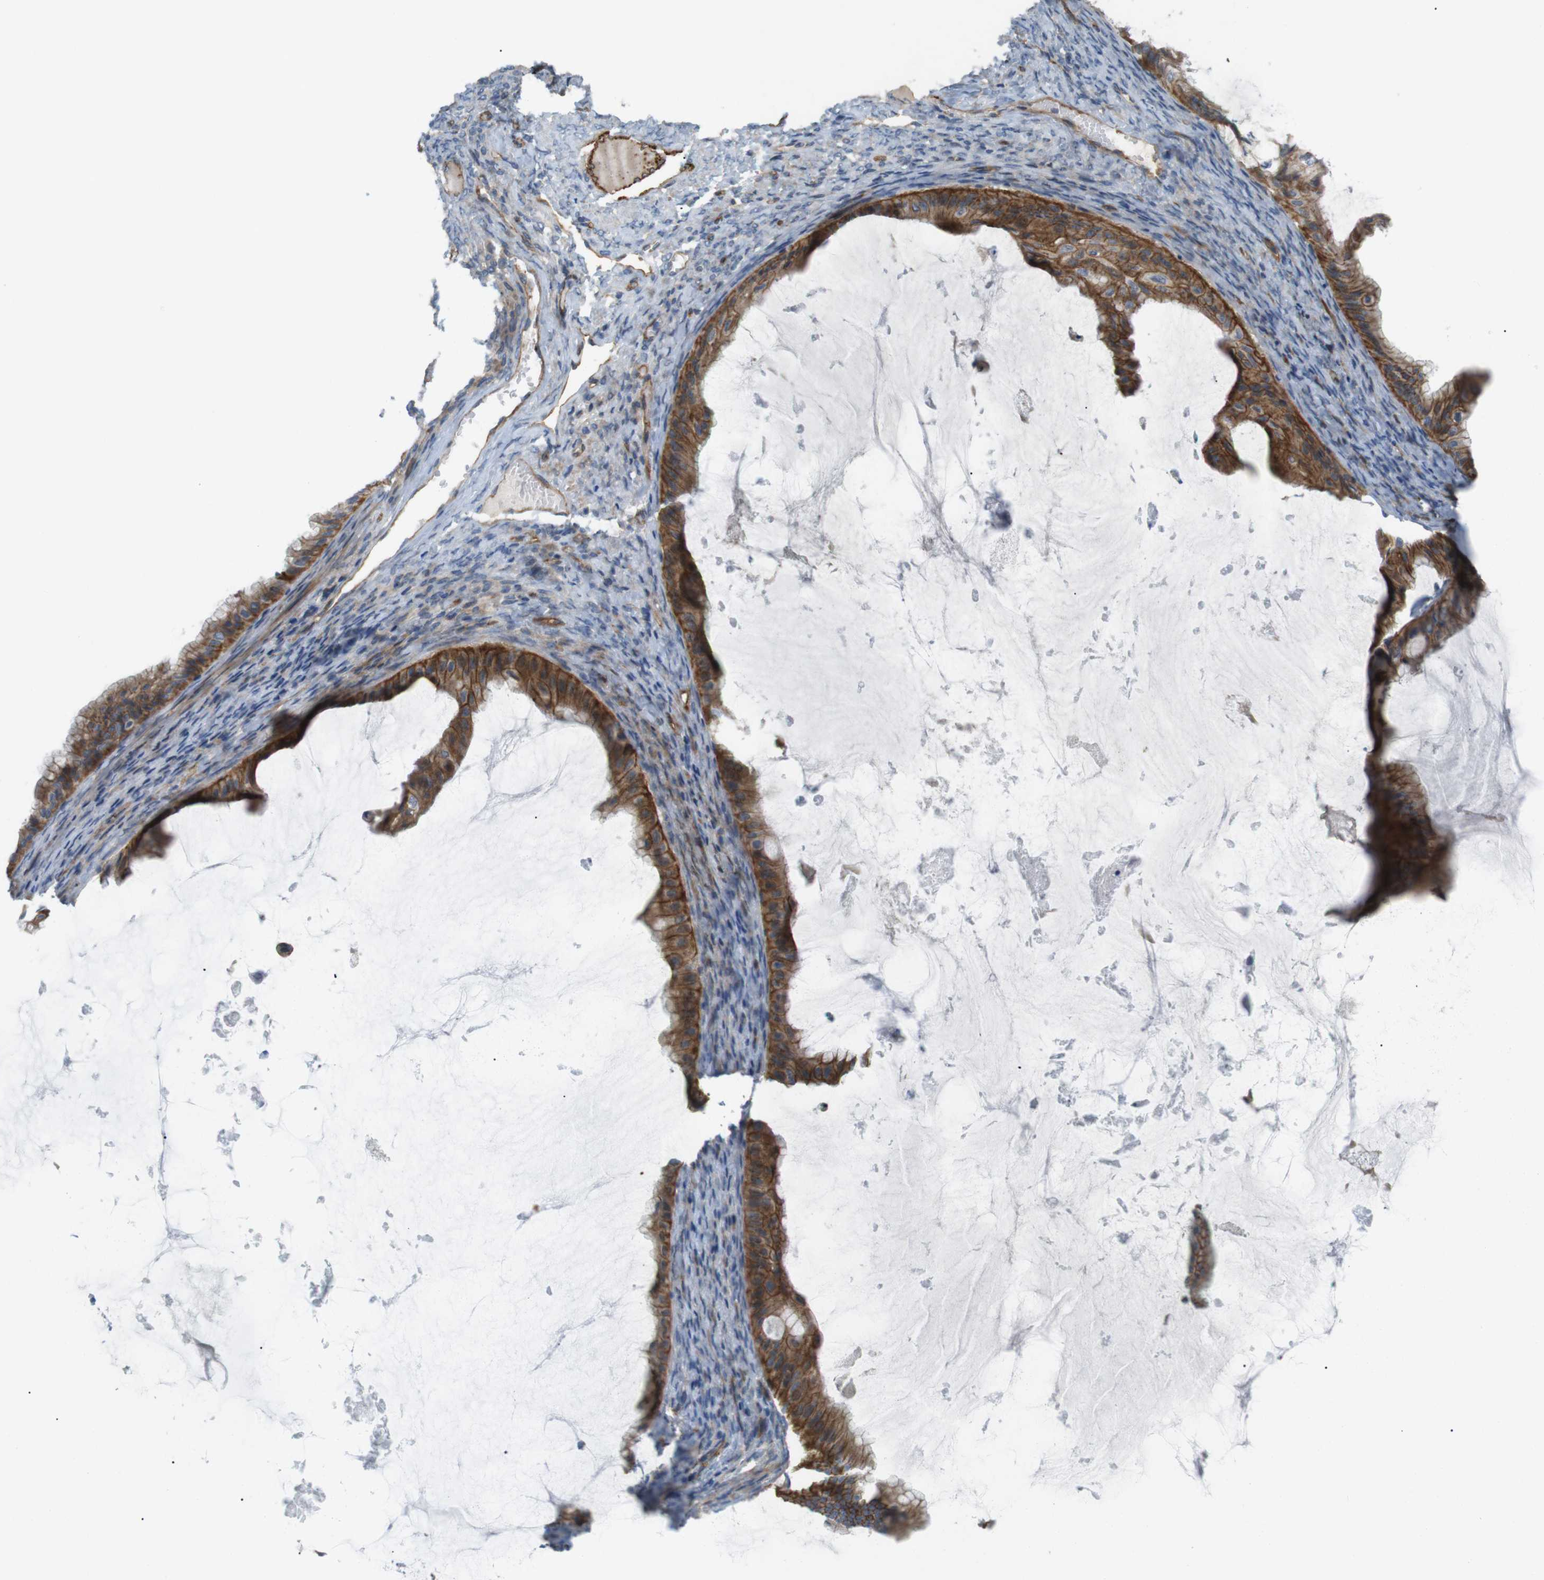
{"staining": {"intensity": "strong", "quantity": ">75%", "location": "cytoplasmic/membranous"}, "tissue": "ovarian cancer", "cell_type": "Tumor cells", "image_type": "cancer", "snomed": [{"axis": "morphology", "description": "Cystadenocarcinoma, mucinous, NOS"}, {"axis": "topography", "description": "Ovary"}], "caption": "Ovarian mucinous cystadenocarcinoma stained with a brown dye reveals strong cytoplasmic/membranous positive positivity in approximately >75% of tumor cells.", "gene": "BVES", "patient": {"sex": "female", "age": 61}}